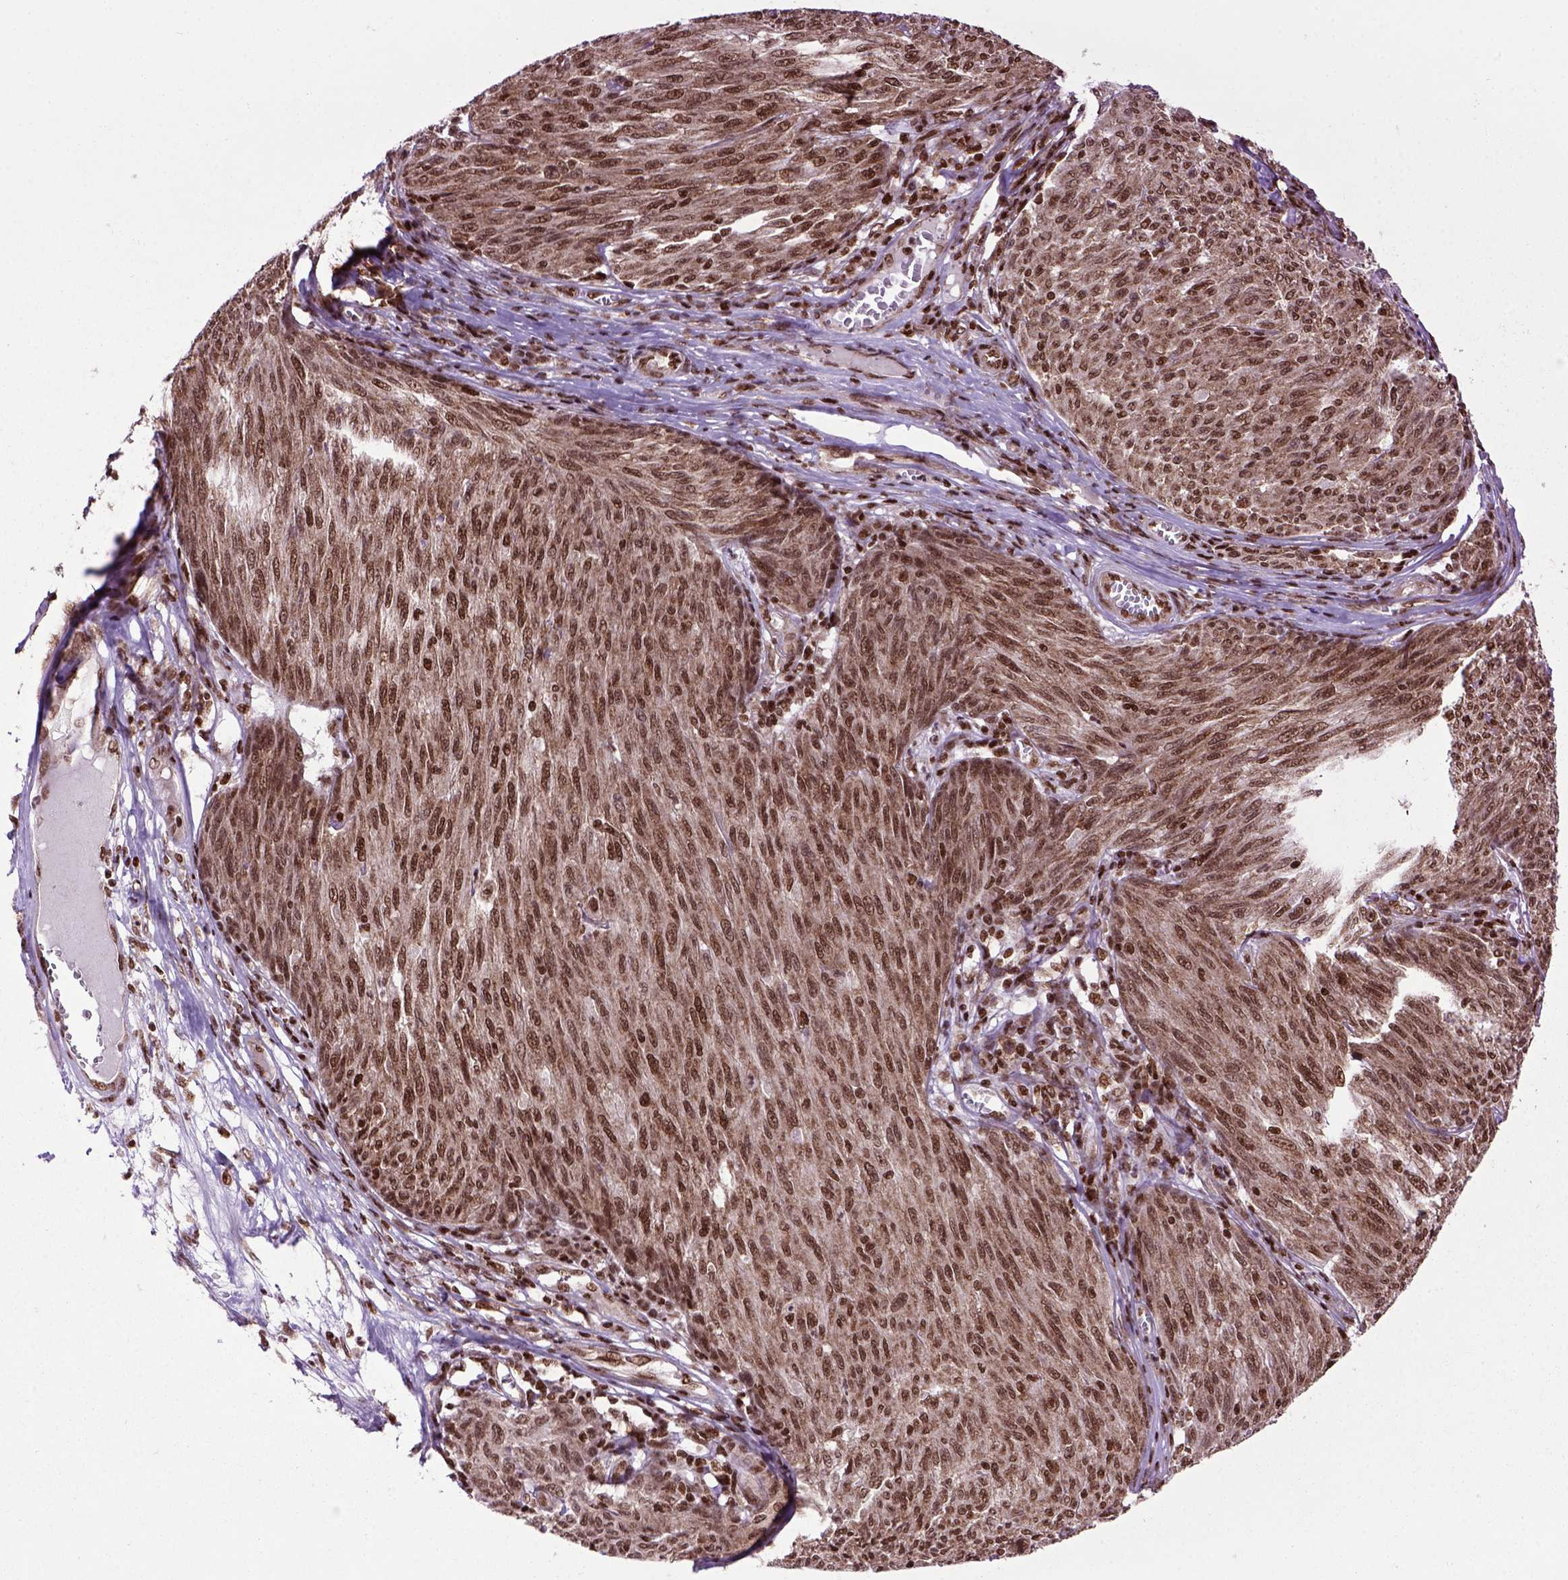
{"staining": {"intensity": "strong", "quantity": ">75%", "location": "cytoplasmic/membranous,nuclear"}, "tissue": "melanoma", "cell_type": "Tumor cells", "image_type": "cancer", "snomed": [{"axis": "morphology", "description": "Malignant melanoma, NOS"}, {"axis": "topography", "description": "Skin"}], "caption": "A brown stain labels strong cytoplasmic/membranous and nuclear expression of a protein in human malignant melanoma tumor cells. Using DAB (3,3'-diaminobenzidine) (brown) and hematoxylin (blue) stains, captured at high magnification using brightfield microscopy.", "gene": "CELF1", "patient": {"sex": "male", "age": 85}}